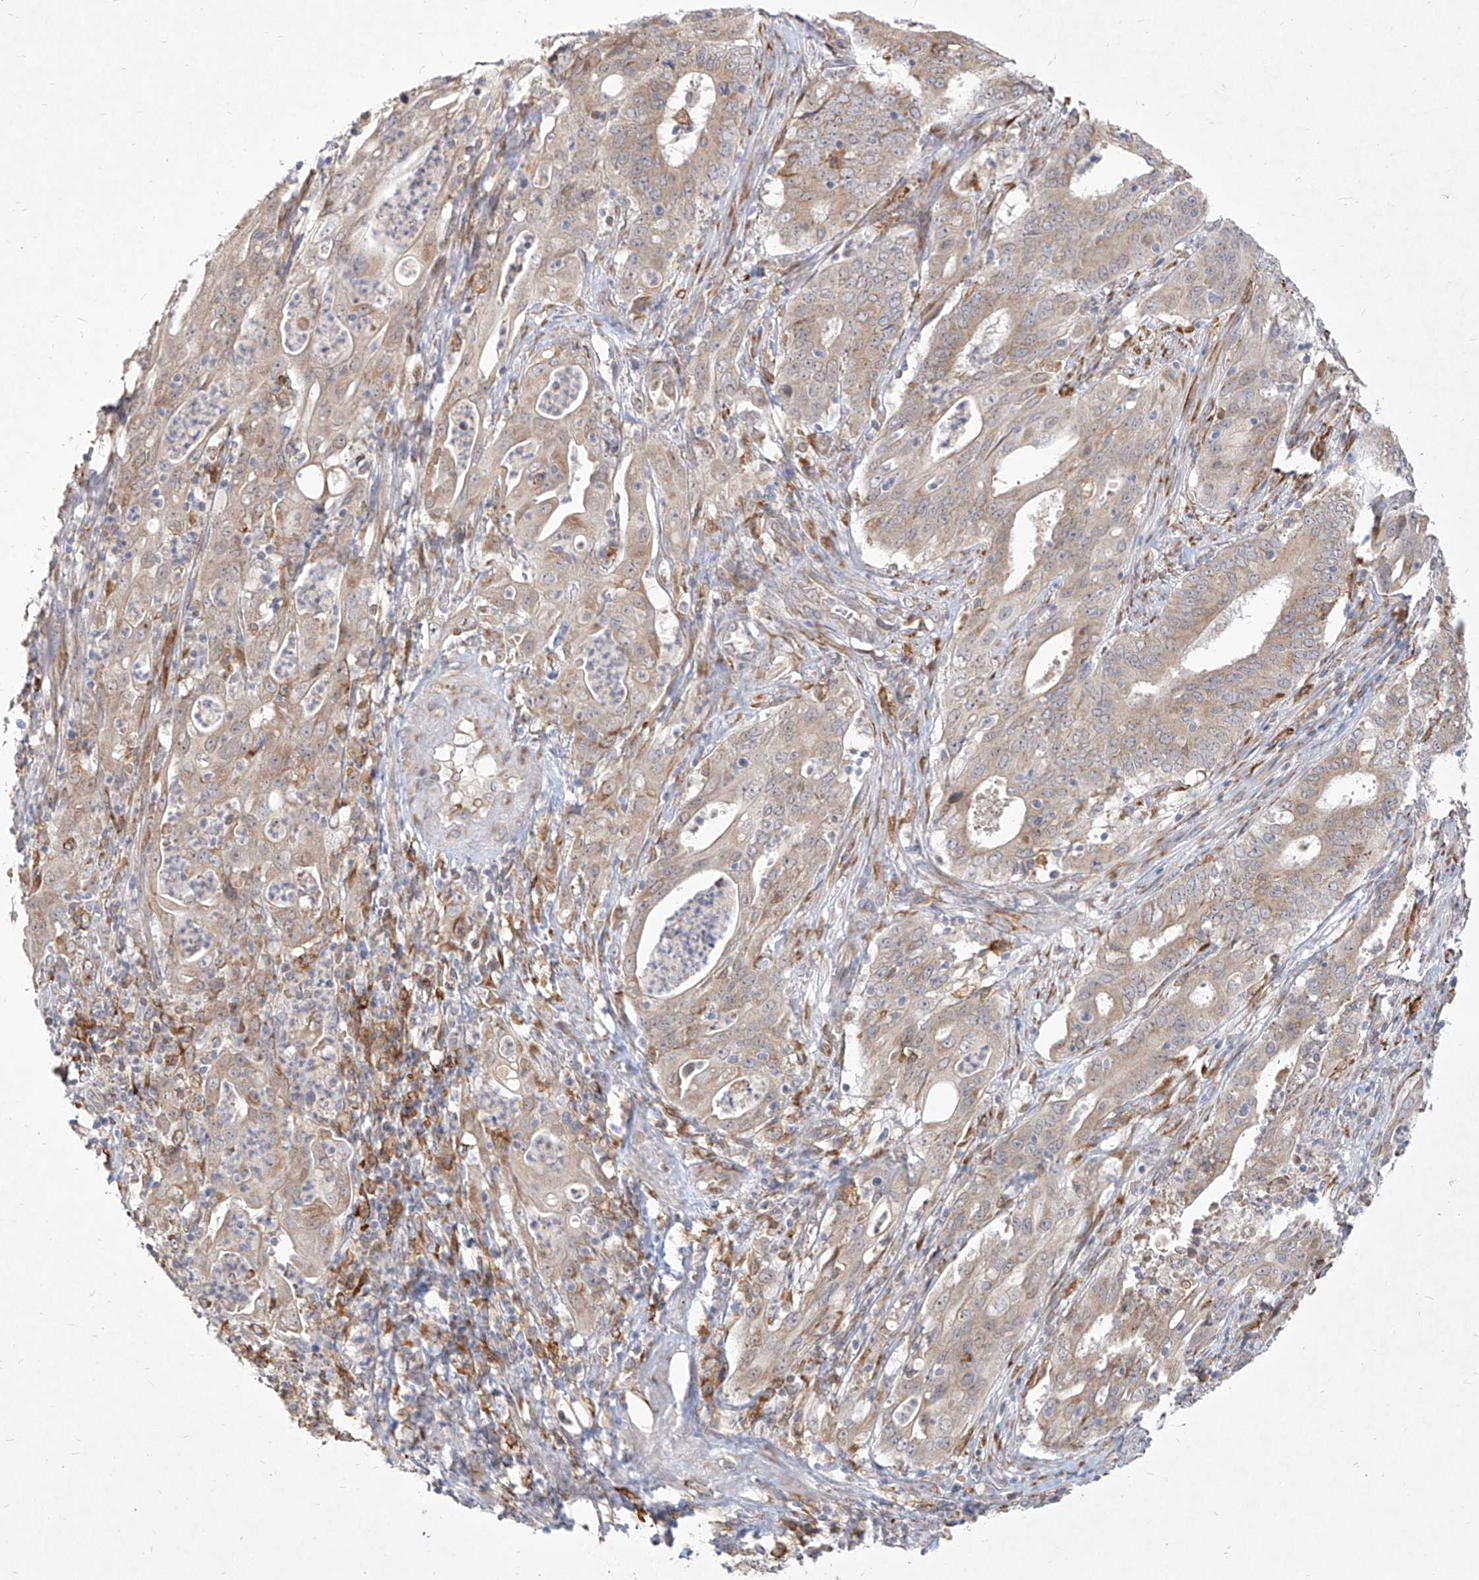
{"staining": {"intensity": "moderate", "quantity": "25%-75%", "location": "cytoplasmic/membranous"}, "tissue": "cervical cancer", "cell_type": "Tumor cells", "image_type": "cancer", "snomed": [{"axis": "morphology", "description": "Adenocarcinoma, NOS"}, {"axis": "topography", "description": "Cervix"}], "caption": "Immunohistochemical staining of cervical cancer exhibits moderate cytoplasmic/membranous protein staining in about 25%-75% of tumor cells. The staining was performed using DAB, with brown indicating positive protein expression. Nuclei are stained blue with hematoxylin.", "gene": "CD209", "patient": {"sex": "female", "age": 44}}